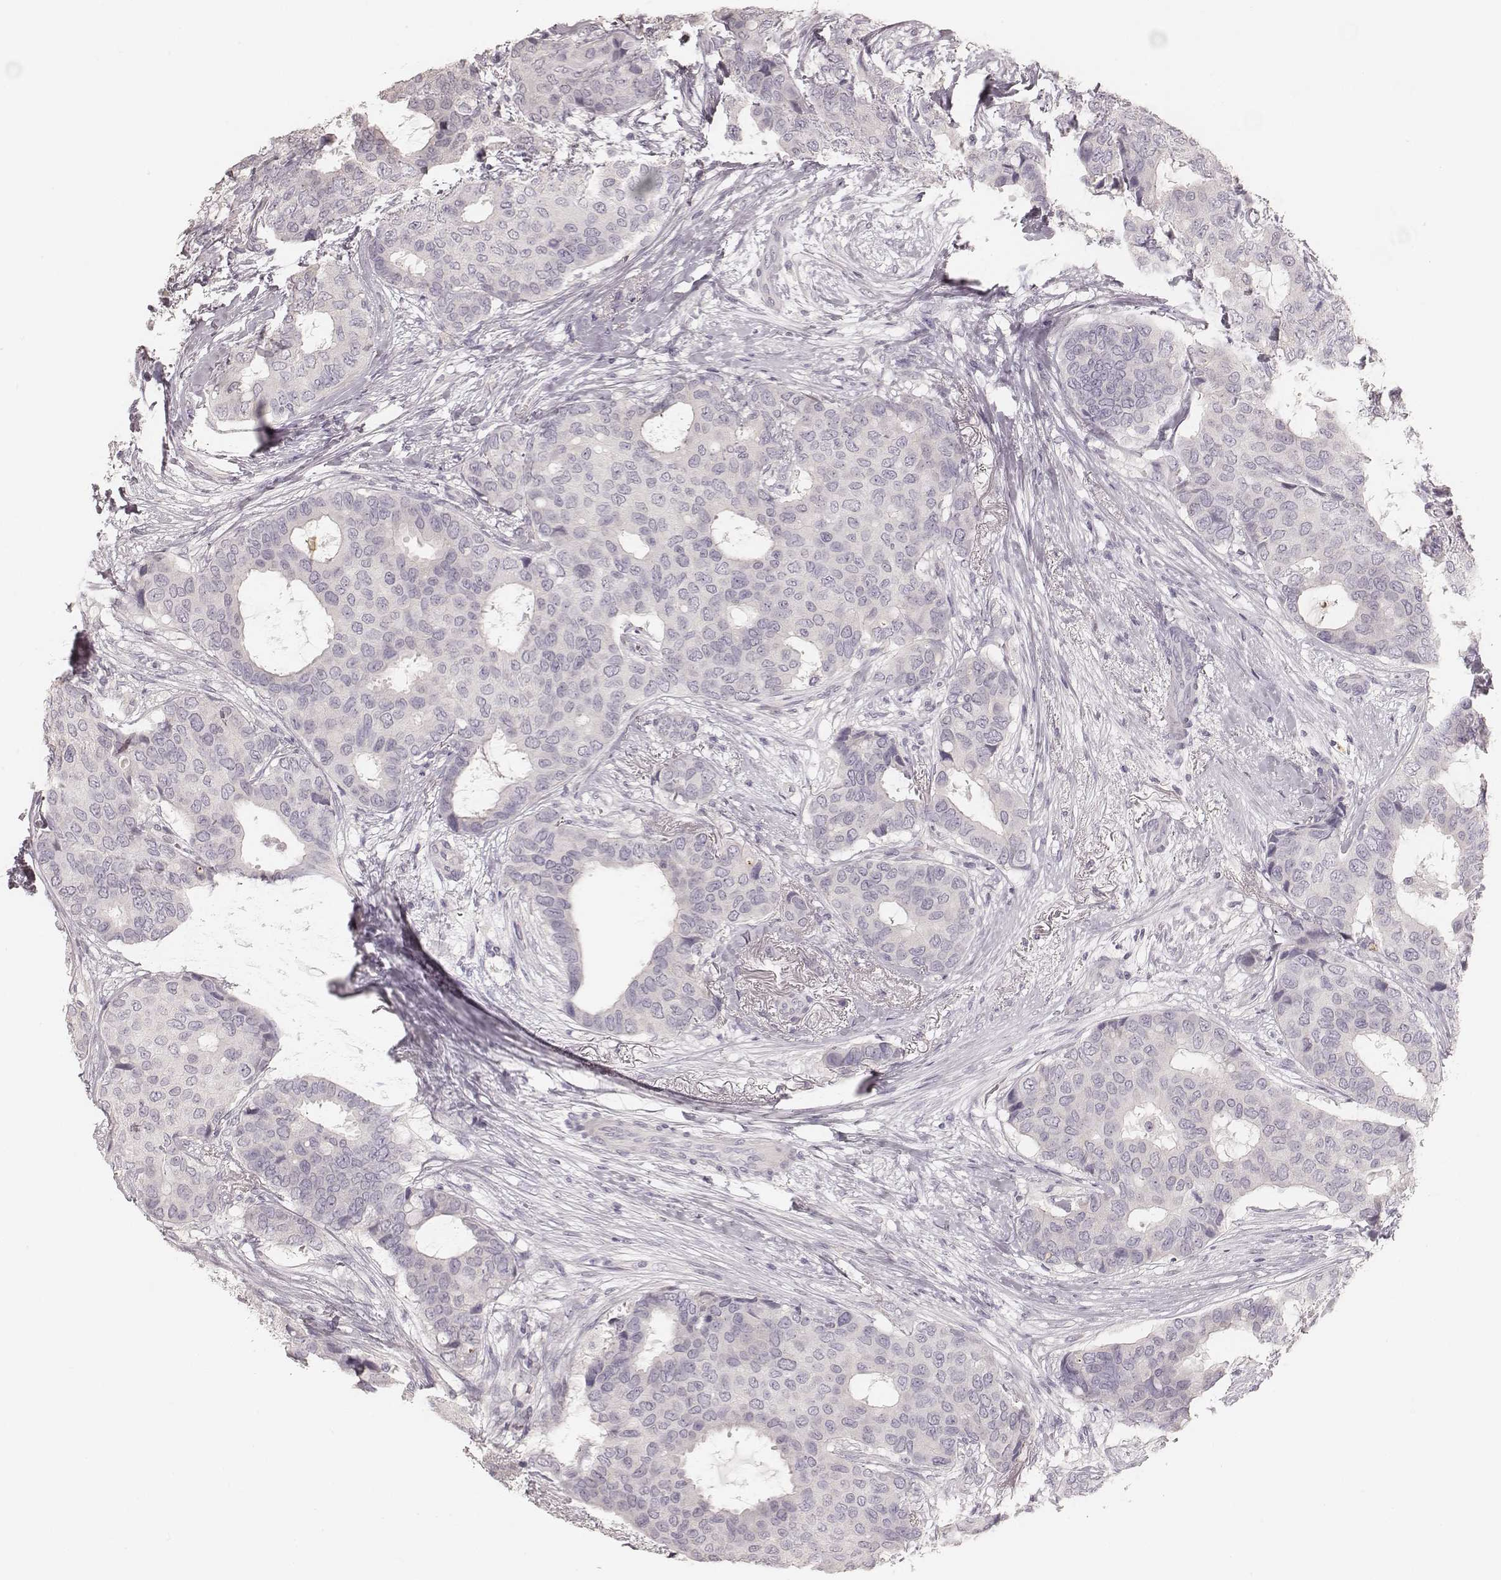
{"staining": {"intensity": "negative", "quantity": "none", "location": "none"}, "tissue": "breast cancer", "cell_type": "Tumor cells", "image_type": "cancer", "snomed": [{"axis": "morphology", "description": "Duct carcinoma"}, {"axis": "topography", "description": "Breast"}], "caption": "Tumor cells show no significant expression in breast cancer.", "gene": "ZP4", "patient": {"sex": "female", "age": 75}}